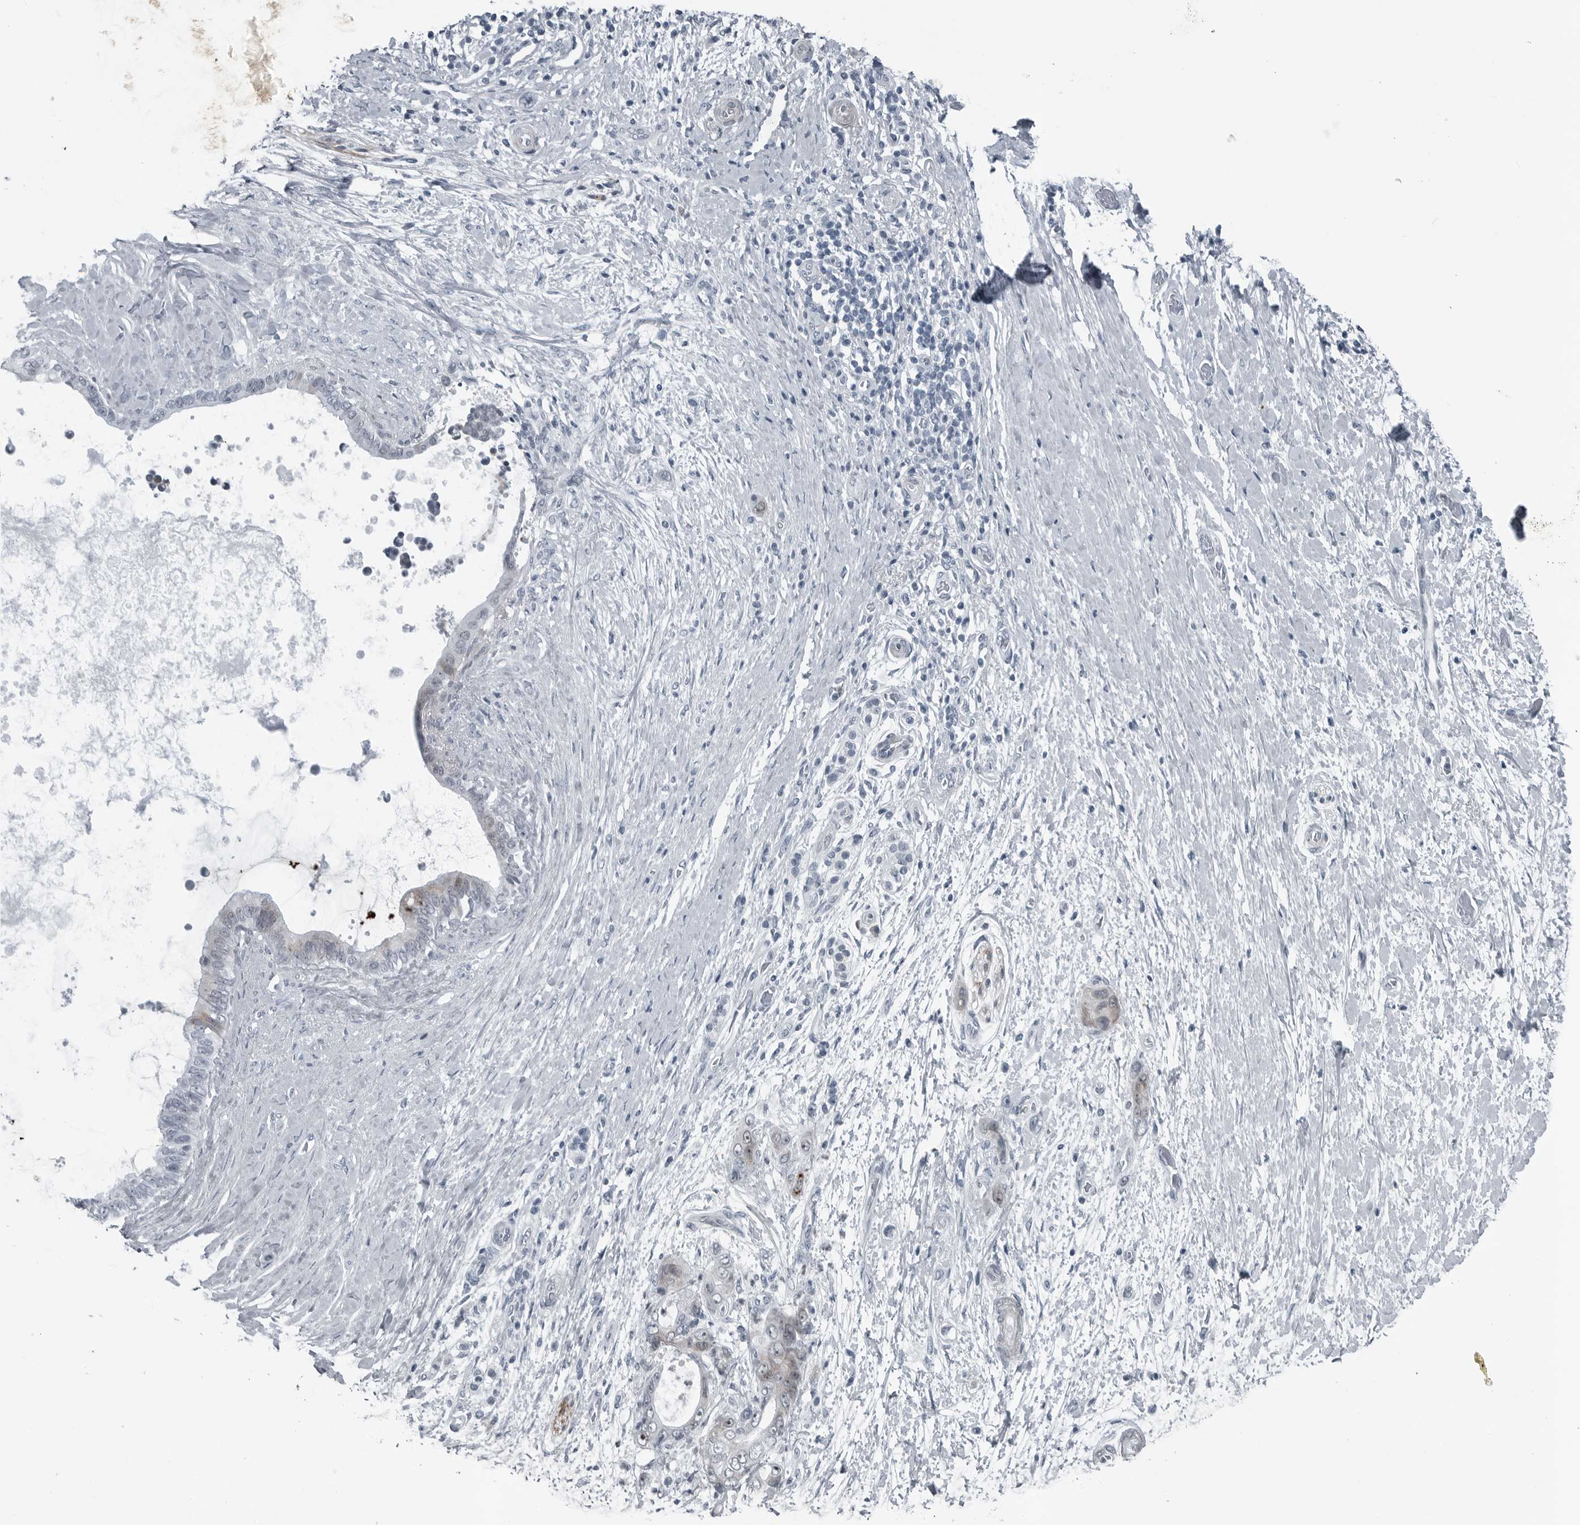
{"staining": {"intensity": "weak", "quantity": "<25%", "location": "cytoplasmic/membranous"}, "tissue": "pancreatic cancer", "cell_type": "Tumor cells", "image_type": "cancer", "snomed": [{"axis": "morphology", "description": "Adenocarcinoma, NOS"}, {"axis": "topography", "description": "Pancreas"}], "caption": "Image shows no protein positivity in tumor cells of adenocarcinoma (pancreatic) tissue.", "gene": "DNAAF11", "patient": {"sex": "female", "age": 72}}